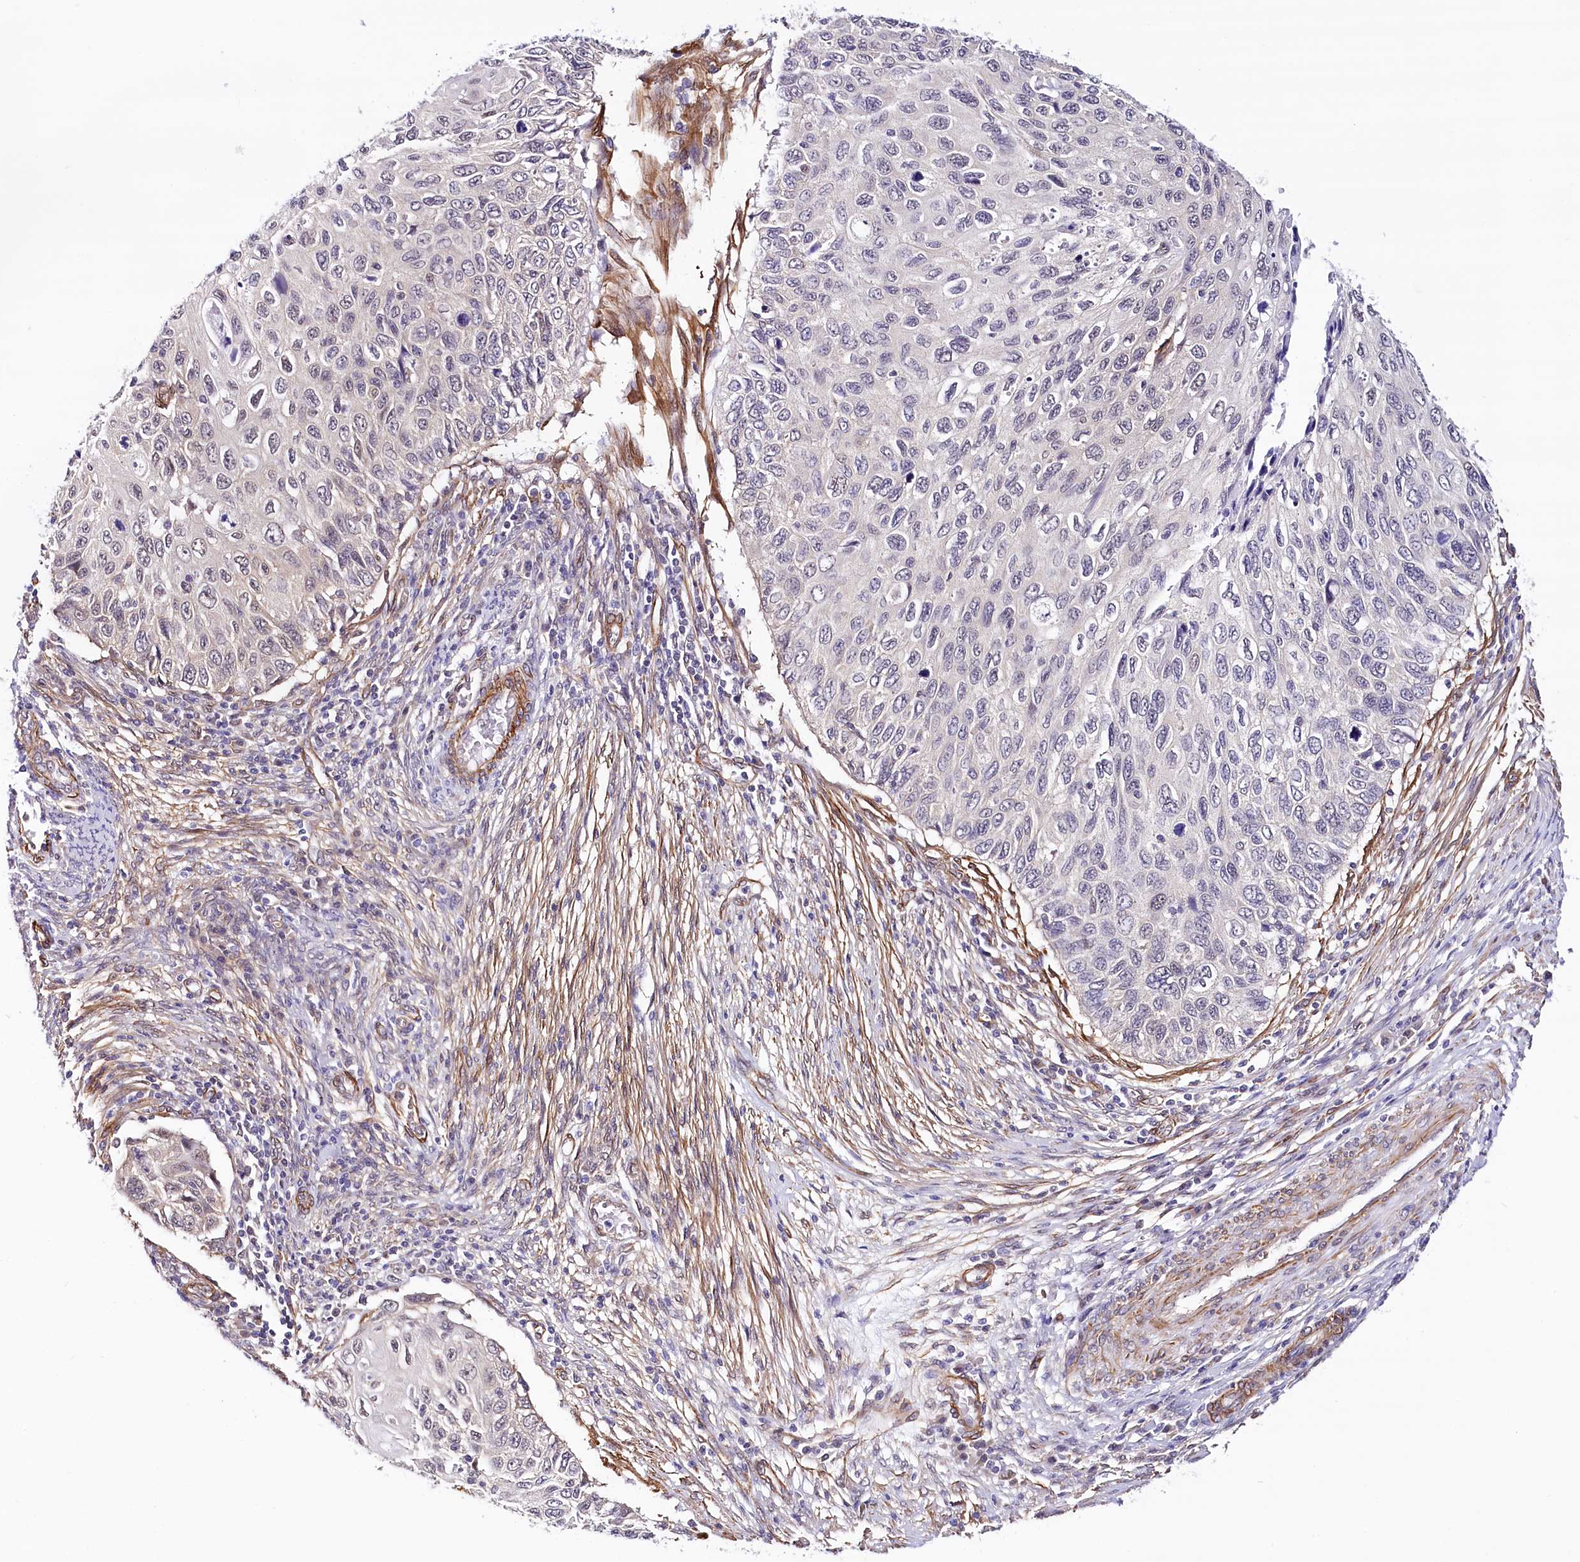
{"staining": {"intensity": "negative", "quantity": "none", "location": "none"}, "tissue": "cervical cancer", "cell_type": "Tumor cells", "image_type": "cancer", "snomed": [{"axis": "morphology", "description": "Squamous cell carcinoma, NOS"}, {"axis": "topography", "description": "Cervix"}], "caption": "Tumor cells are negative for brown protein staining in cervical cancer (squamous cell carcinoma).", "gene": "PPP2R5B", "patient": {"sex": "female", "age": 70}}